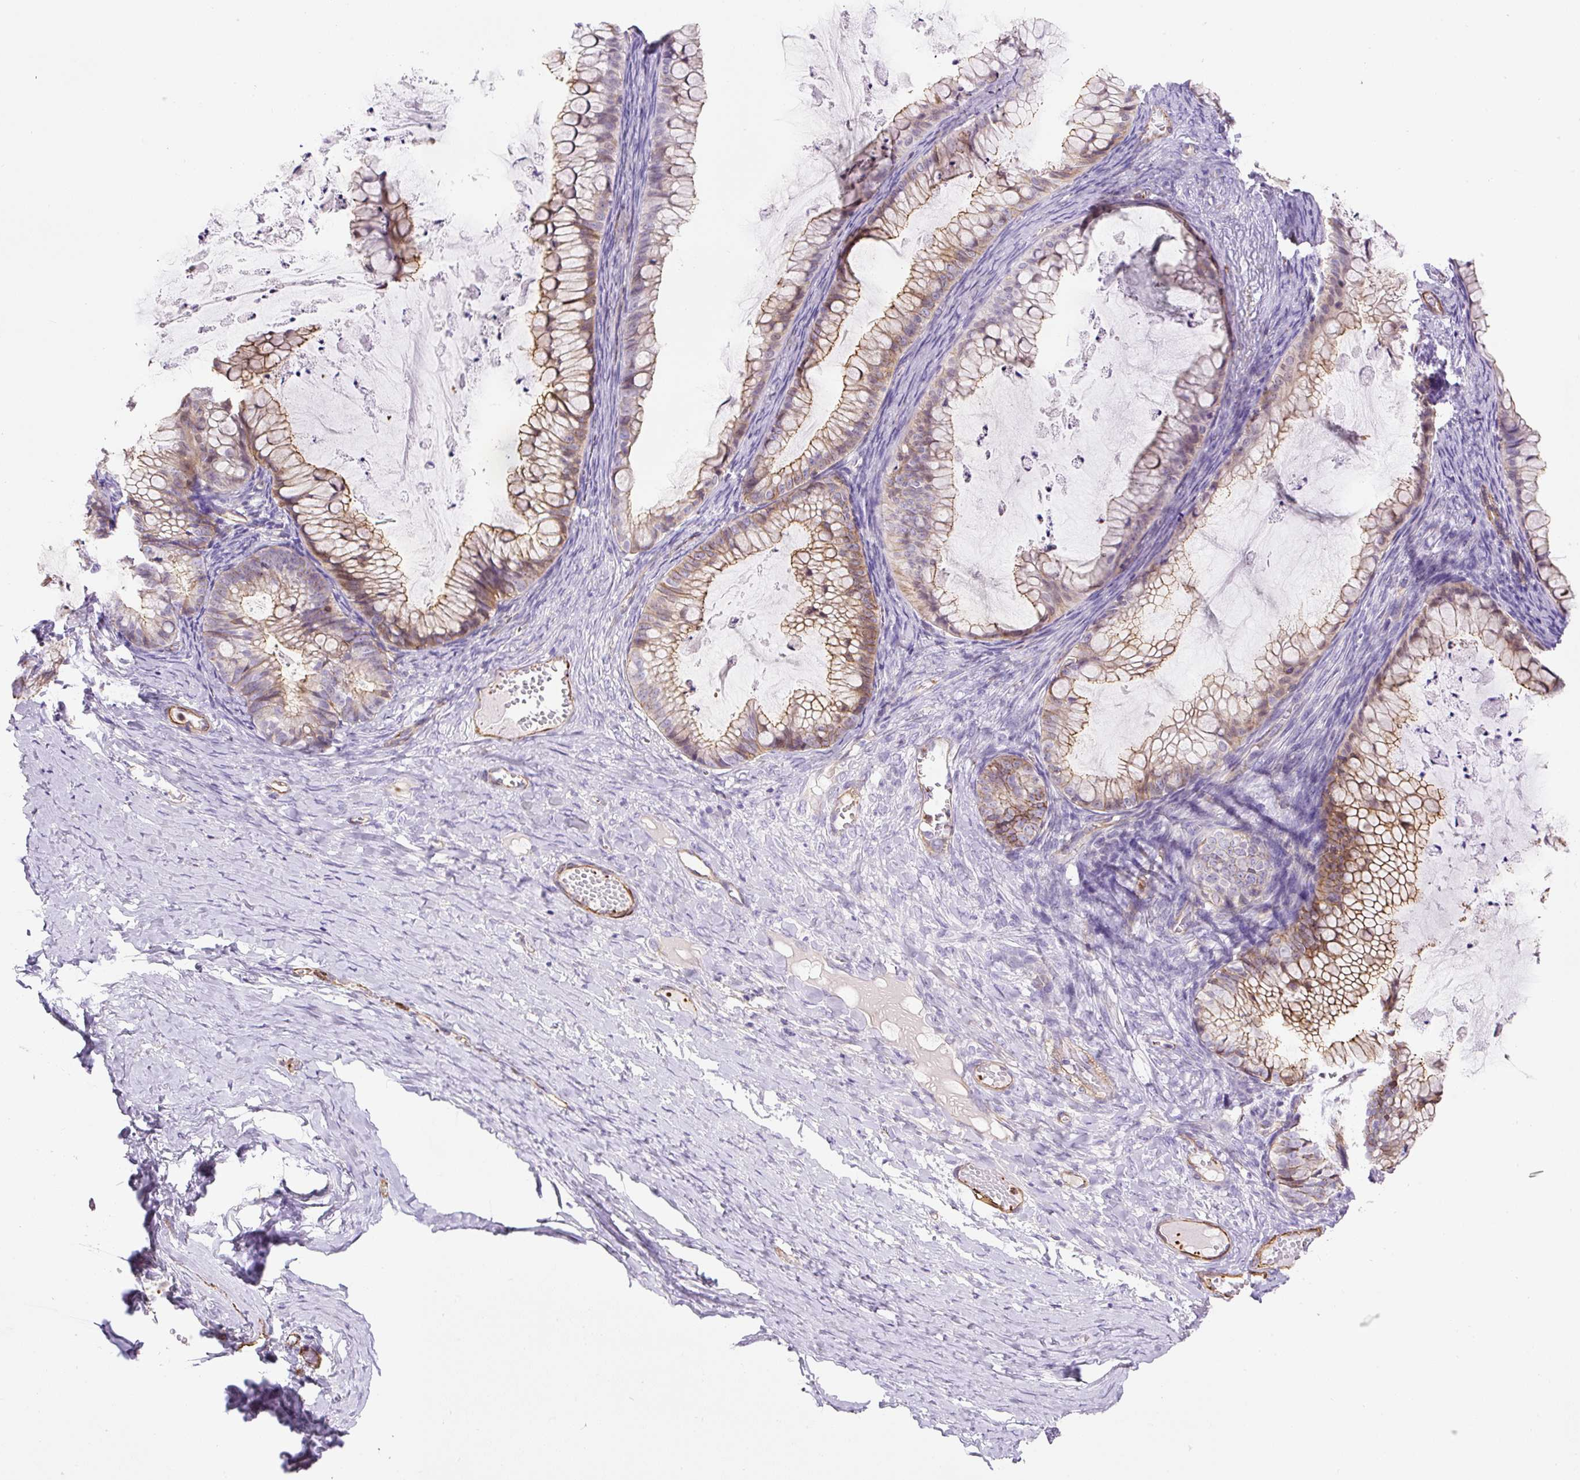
{"staining": {"intensity": "moderate", "quantity": ">75%", "location": "cytoplasmic/membranous"}, "tissue": "ovarian cancer", "cell_type": "Tumor cells", "image_type": "cancer", "snomed": [{"axis": "morphology", "description": "Cystadenocarcinoma, mucinous, NOS"}, {"axis": "topography", "description": "Ovary"}], "caption": "Mucinous cystadenocarcinoma (ovarian) stained for a protein (brown) exhibits moderate cytoplasmic/membranous positive expression in about >75% of tumor cells.", "gene": "B3GALT5", "patient": {"sex": "female", "age": 35}}